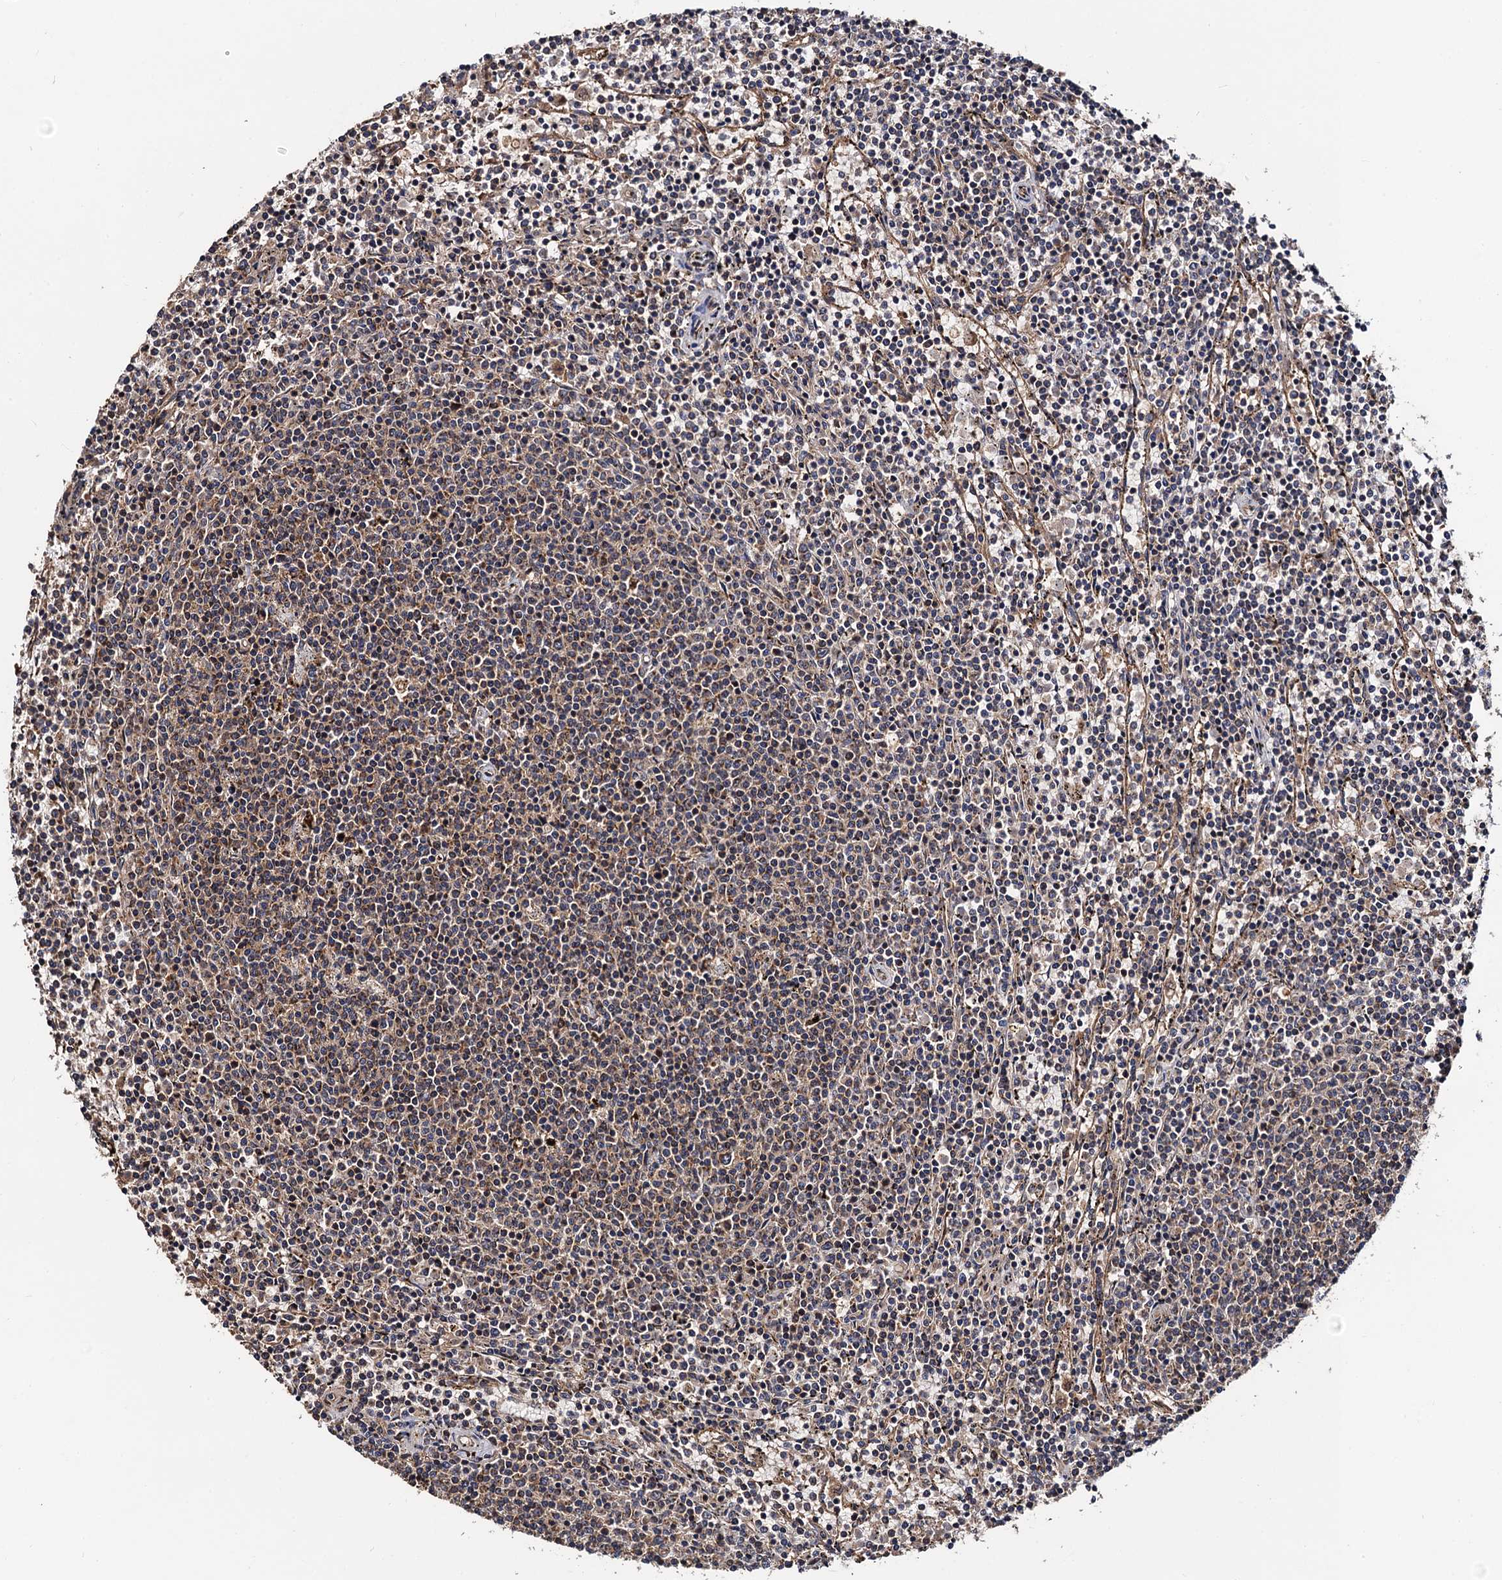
{"staining": {"intensity": "weak", "quantity": "25%-75%", "location": "cytoplasmic/membranous"}, "tissue": "lymphoma", "cell_type": "Tumor cells", "image_type": "cancer", "snomed": [{"axis": "morphology", "description": "Malignant lymphoma, non-Hodgkin's type, Low grade"}, {"axis": "topography", "description": "Spleen"}], "caption": "The micrograph reveals immunohistochemical staining of lymphoma. There is weak cytoplasmic/membranous positivity is identified in about 25%-75% of tumor cells.", "gene": "MIER2", "patient": {"sex": "female", "age": 50}}